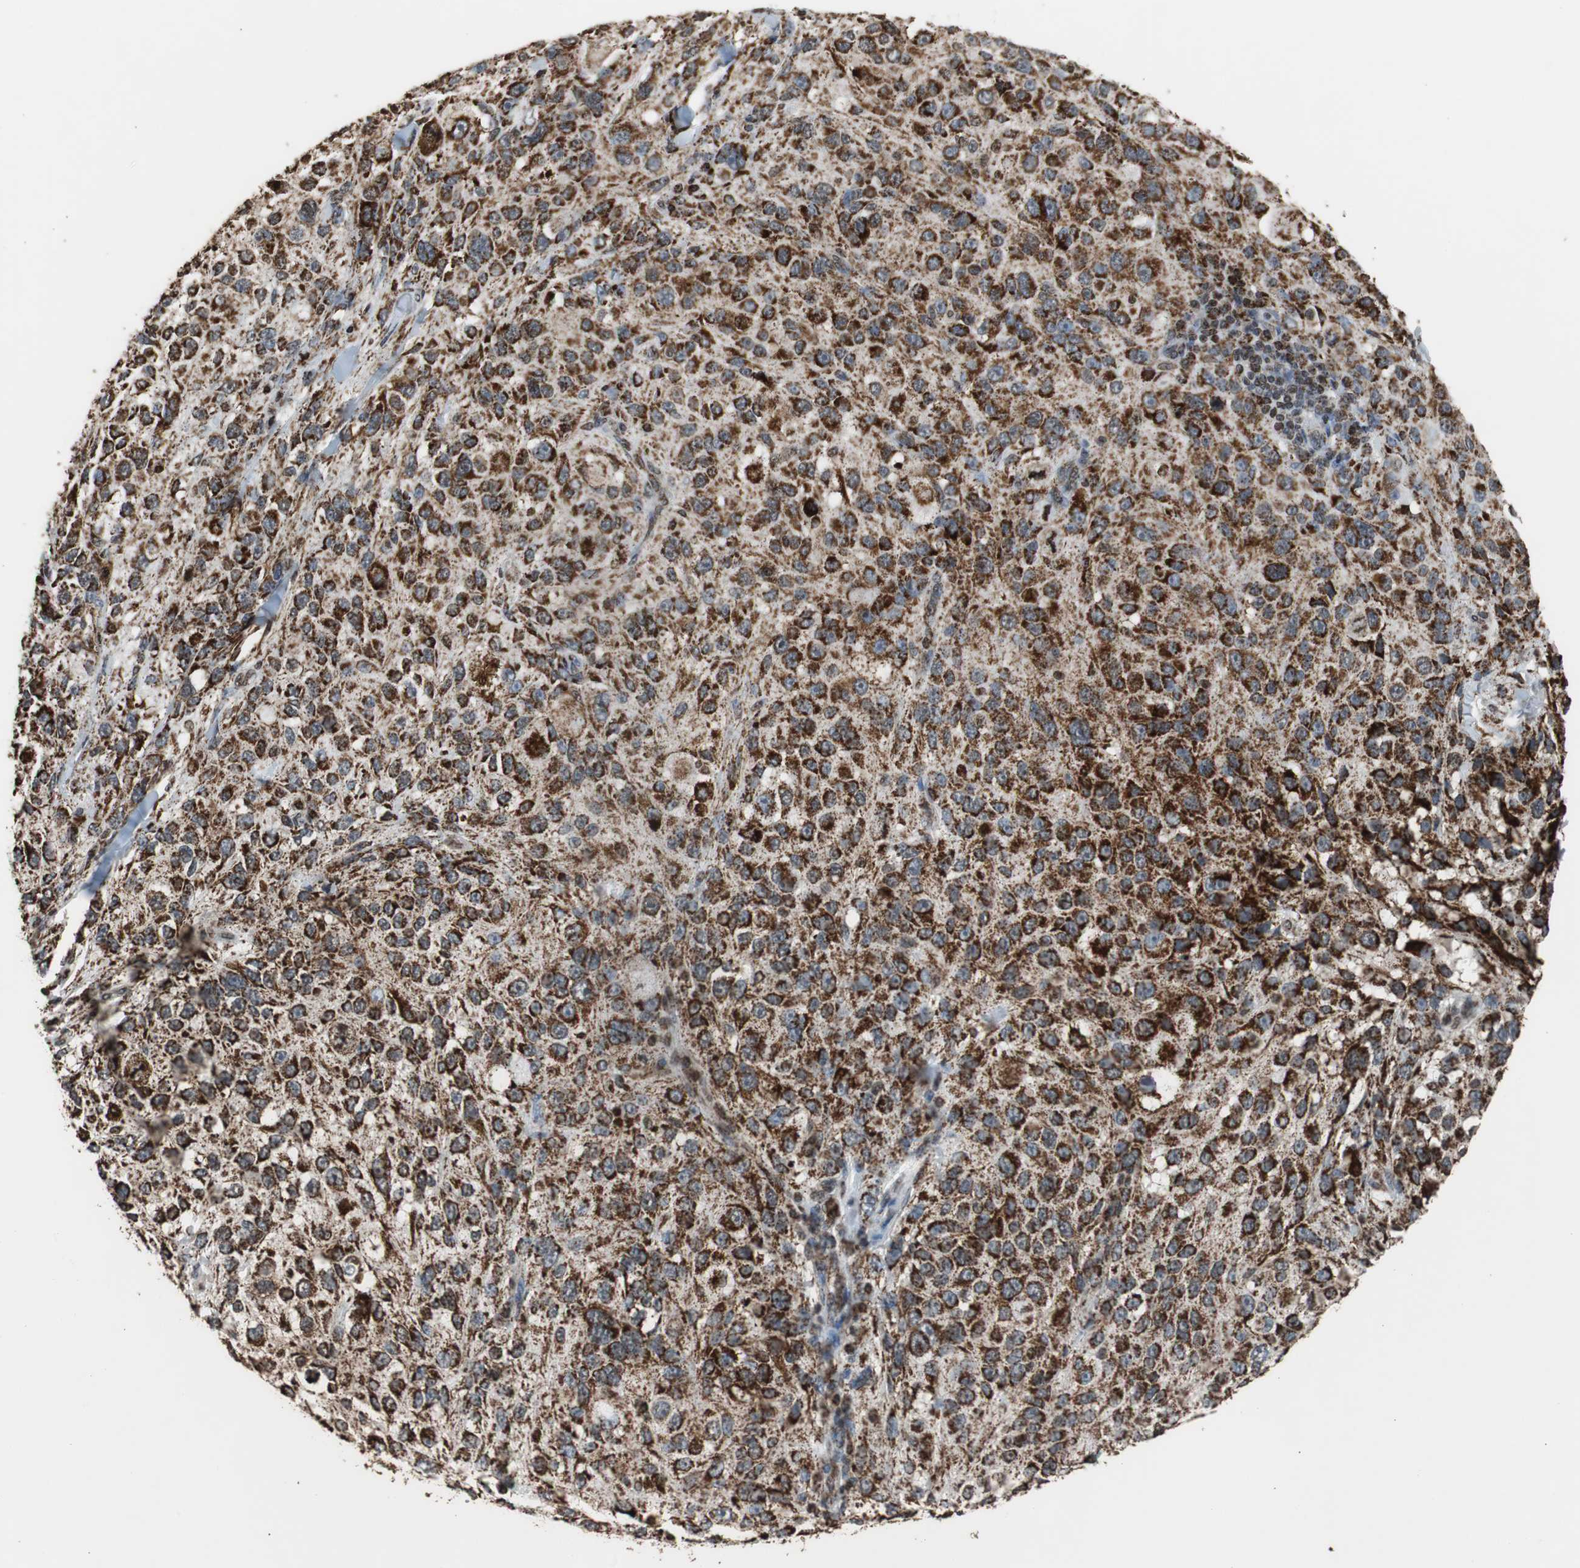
{"staining": {"intensity": "strong", "quantity": ">75%", "location": "cytoplasmic/membranous"}, "tissue": "melanoma", "cell_type": "Tumor cells", "image_type": "cancer", "snomed": [{"axis": "morphology", "description": "Necrosis, NOS"}, {"axis": "morphology", "description": "Malignant melanoma, NOS"}, {"axis": "topography", "description": "Skin"}], "caption": "There is high levels of strong cytoplasmic/membranous staining in tumor cells of malignant melanoma, as demonstrated by immunohistochemical staining (brown color).", "gene": "HSPA9", "patient": {"sex": "female", "age": 87}}